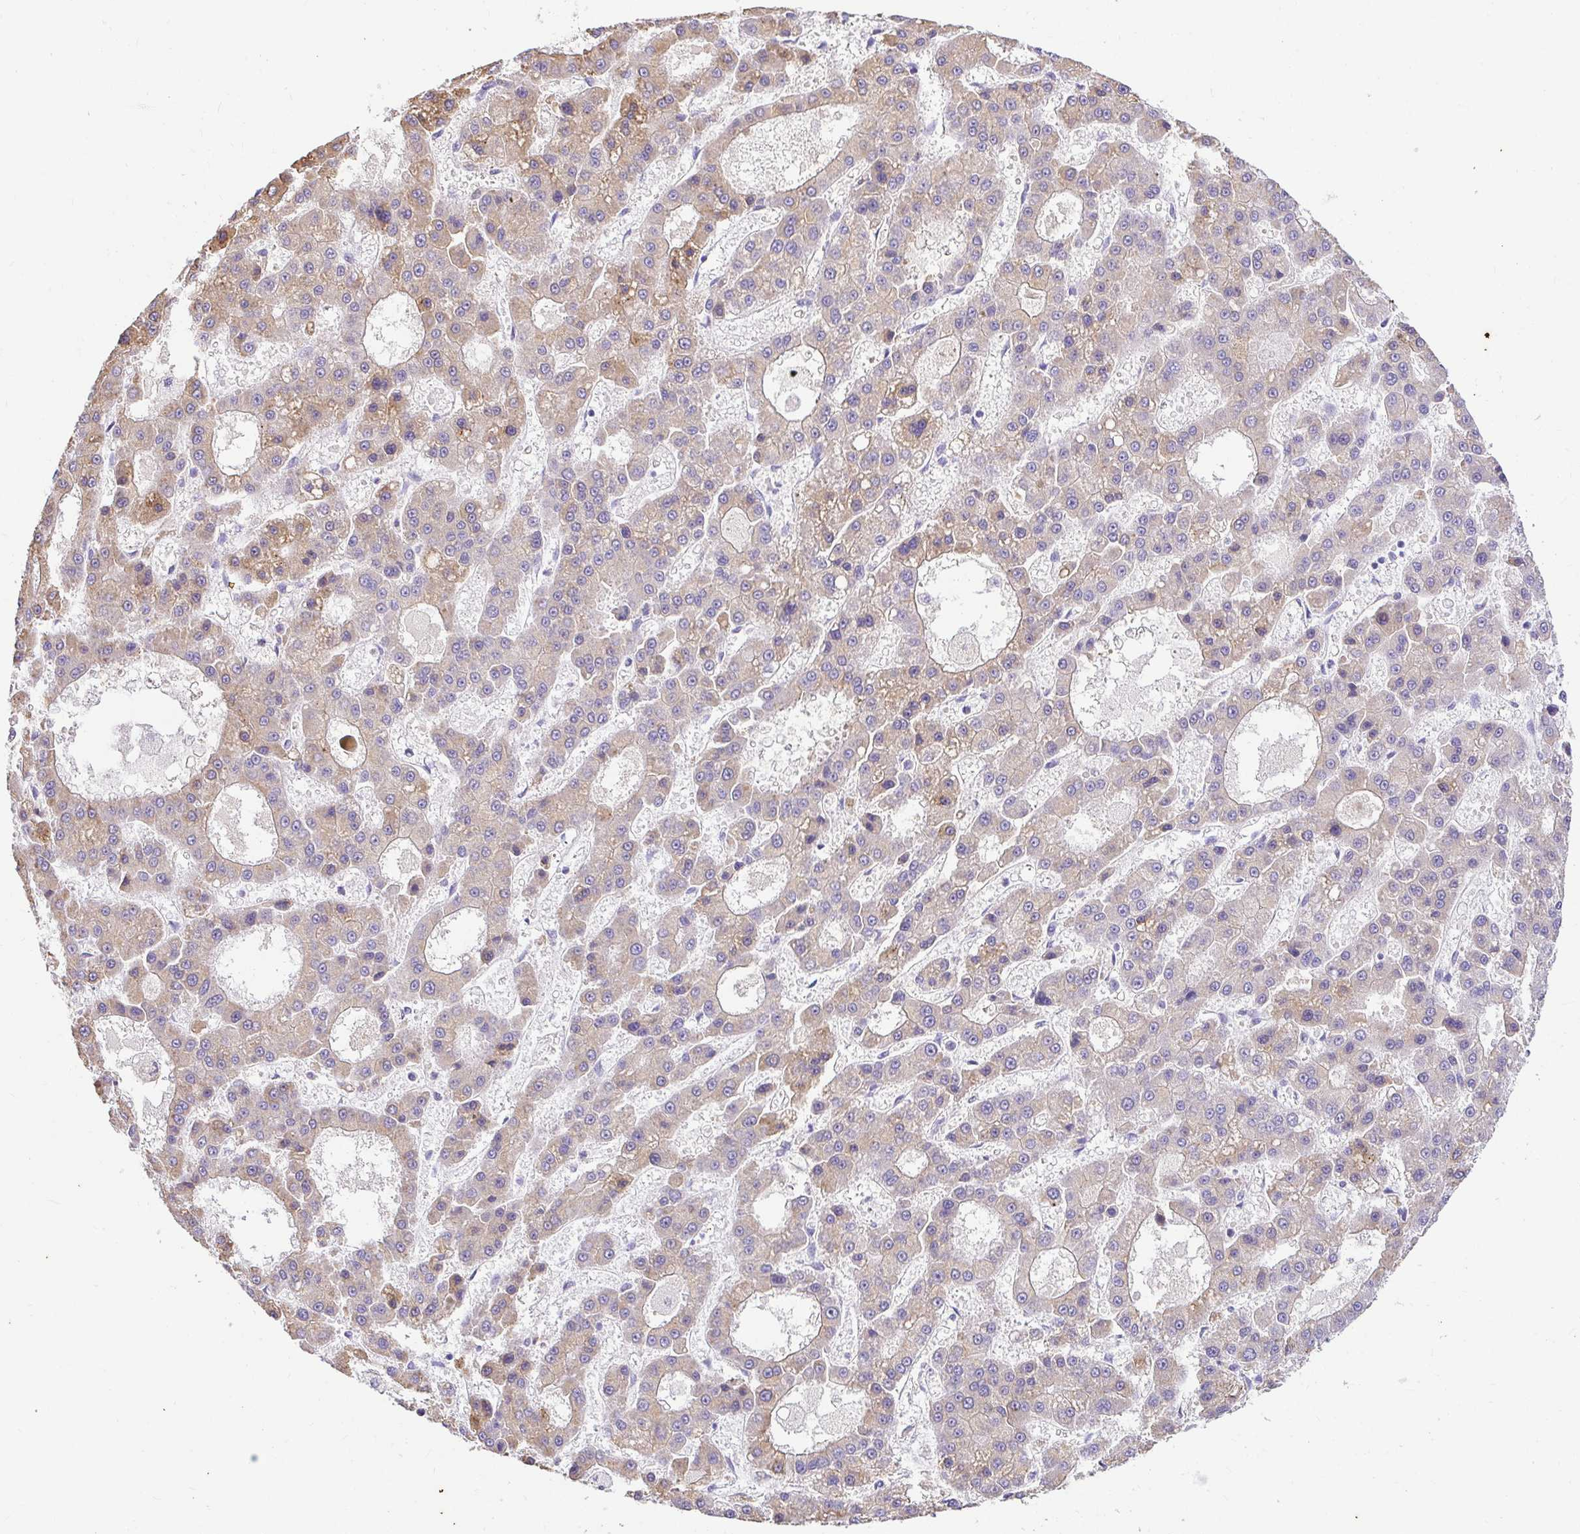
{"staining": {"intensity": "weak", "quantity": "25%-75%", "location": "cytoplasmic/membranous"}, "tissue": "liver cancer", "cell_type": "Tumor cells", "image_type": "cancer", "snomed": [{"axis": "morphology", "description": "Carcinoma, Hepatocellular, NOS"}, {"axis": "topography", "description": "Liver"}], "caption": "IHC histopathology image of neoplastic tissue: human liver hepatocellular carcinoma stained using immunohistochemistry (IHC) shows low levels of weak protein expression localized specifically in the cytoplasmic/membranous of tumor cells, appearing as a cytoplasmic/membranous brown color.", "gene": "CDO1", "patient": {"sex": "male", "age": 70}}